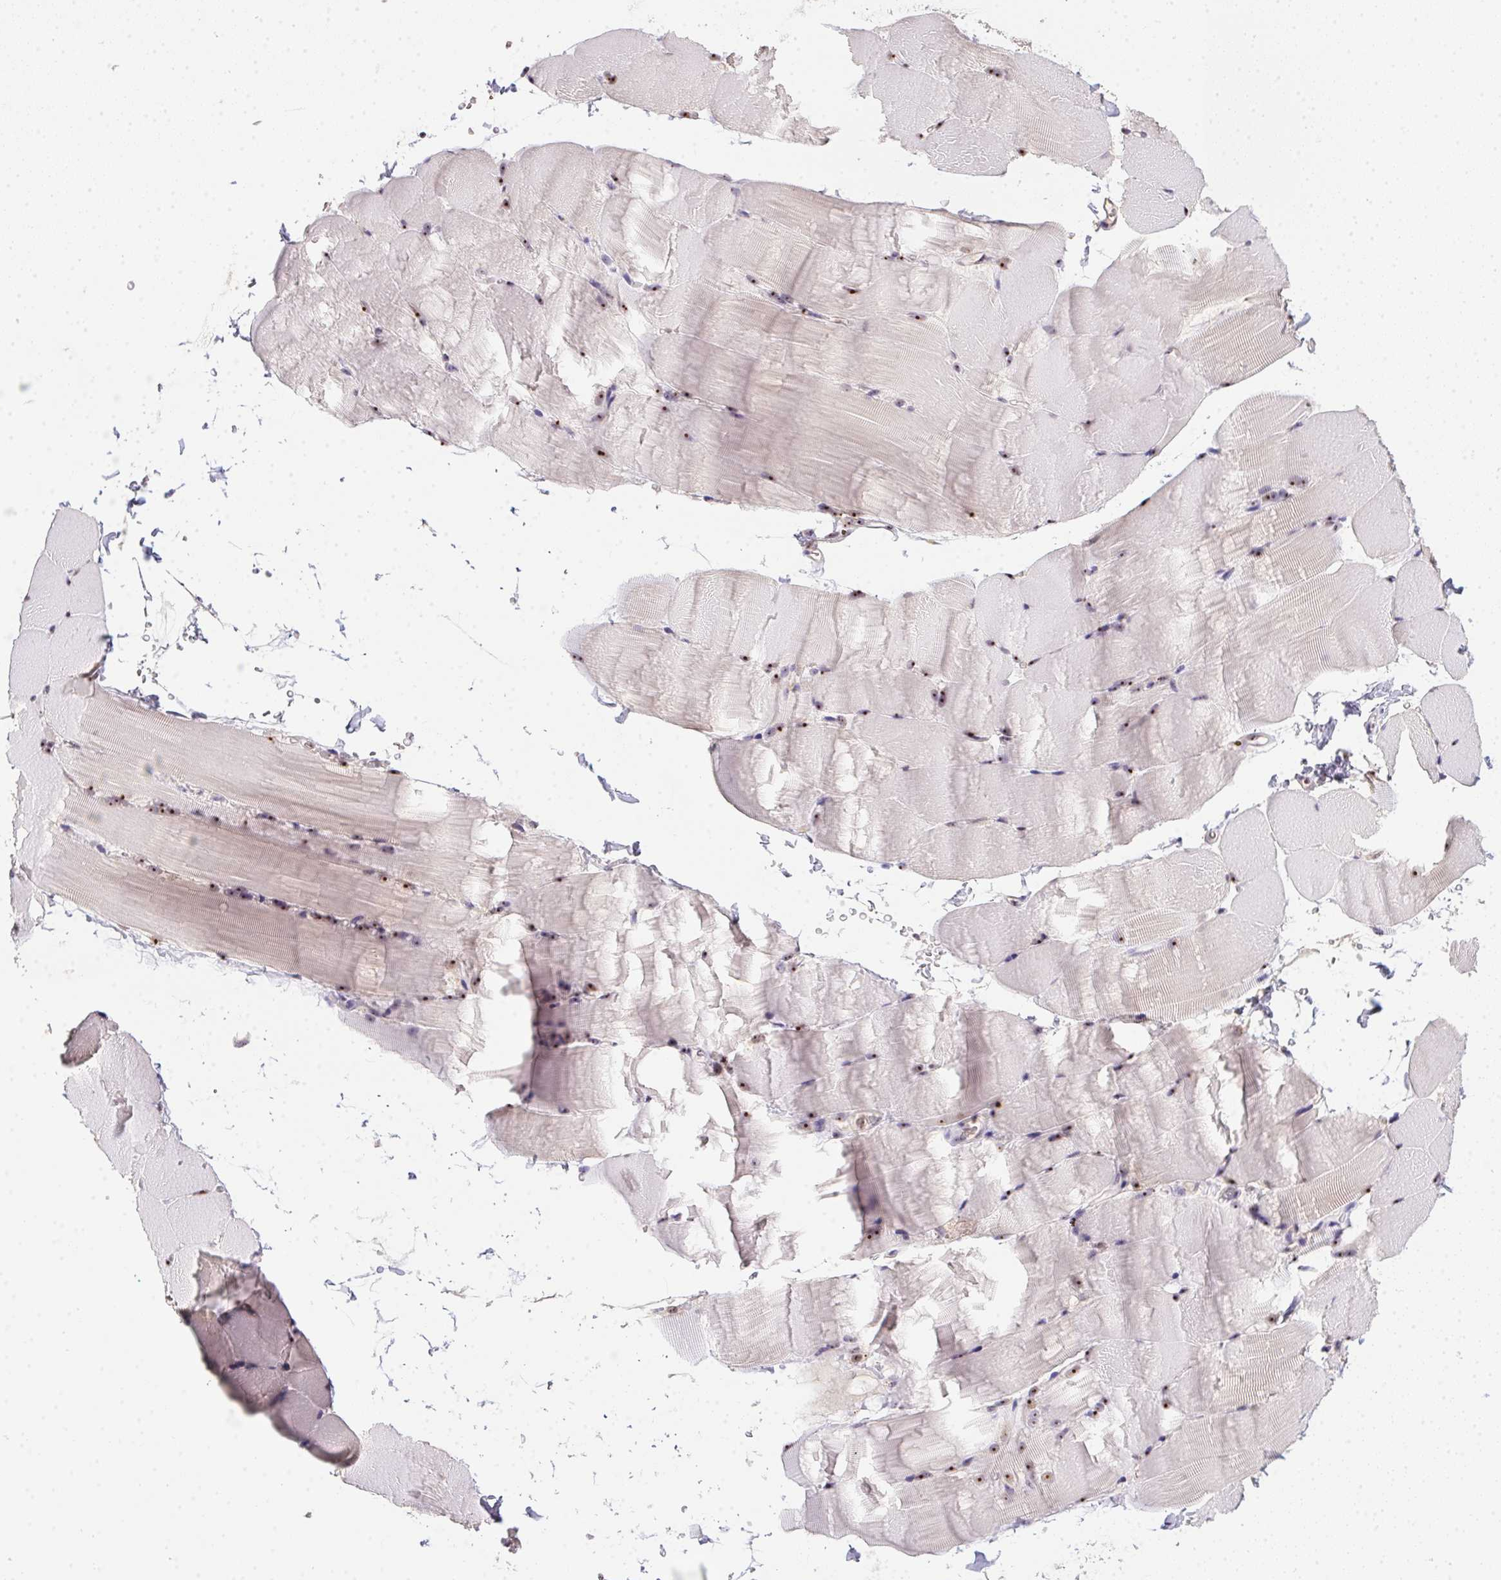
{"staining": {"intensity": "weak", "quantity": "25%-75%", "location": "nuclear"}, "tissue": "skeletal muscle", "cell_type": "Myocytes", "image_type": "normal", "snomed": [{"axis": "morphology", "description": "Normal tissue, NOS"}, {"axis": "topography", "description": "Skeletal muscle"}], "caption": "Protein expression analysis of normal skeletal muscle displays weak nuclear staining in about 25%-75% of myocytes.", "gene": "BATF2", "patient": {"sex": "female", "age": 37}}